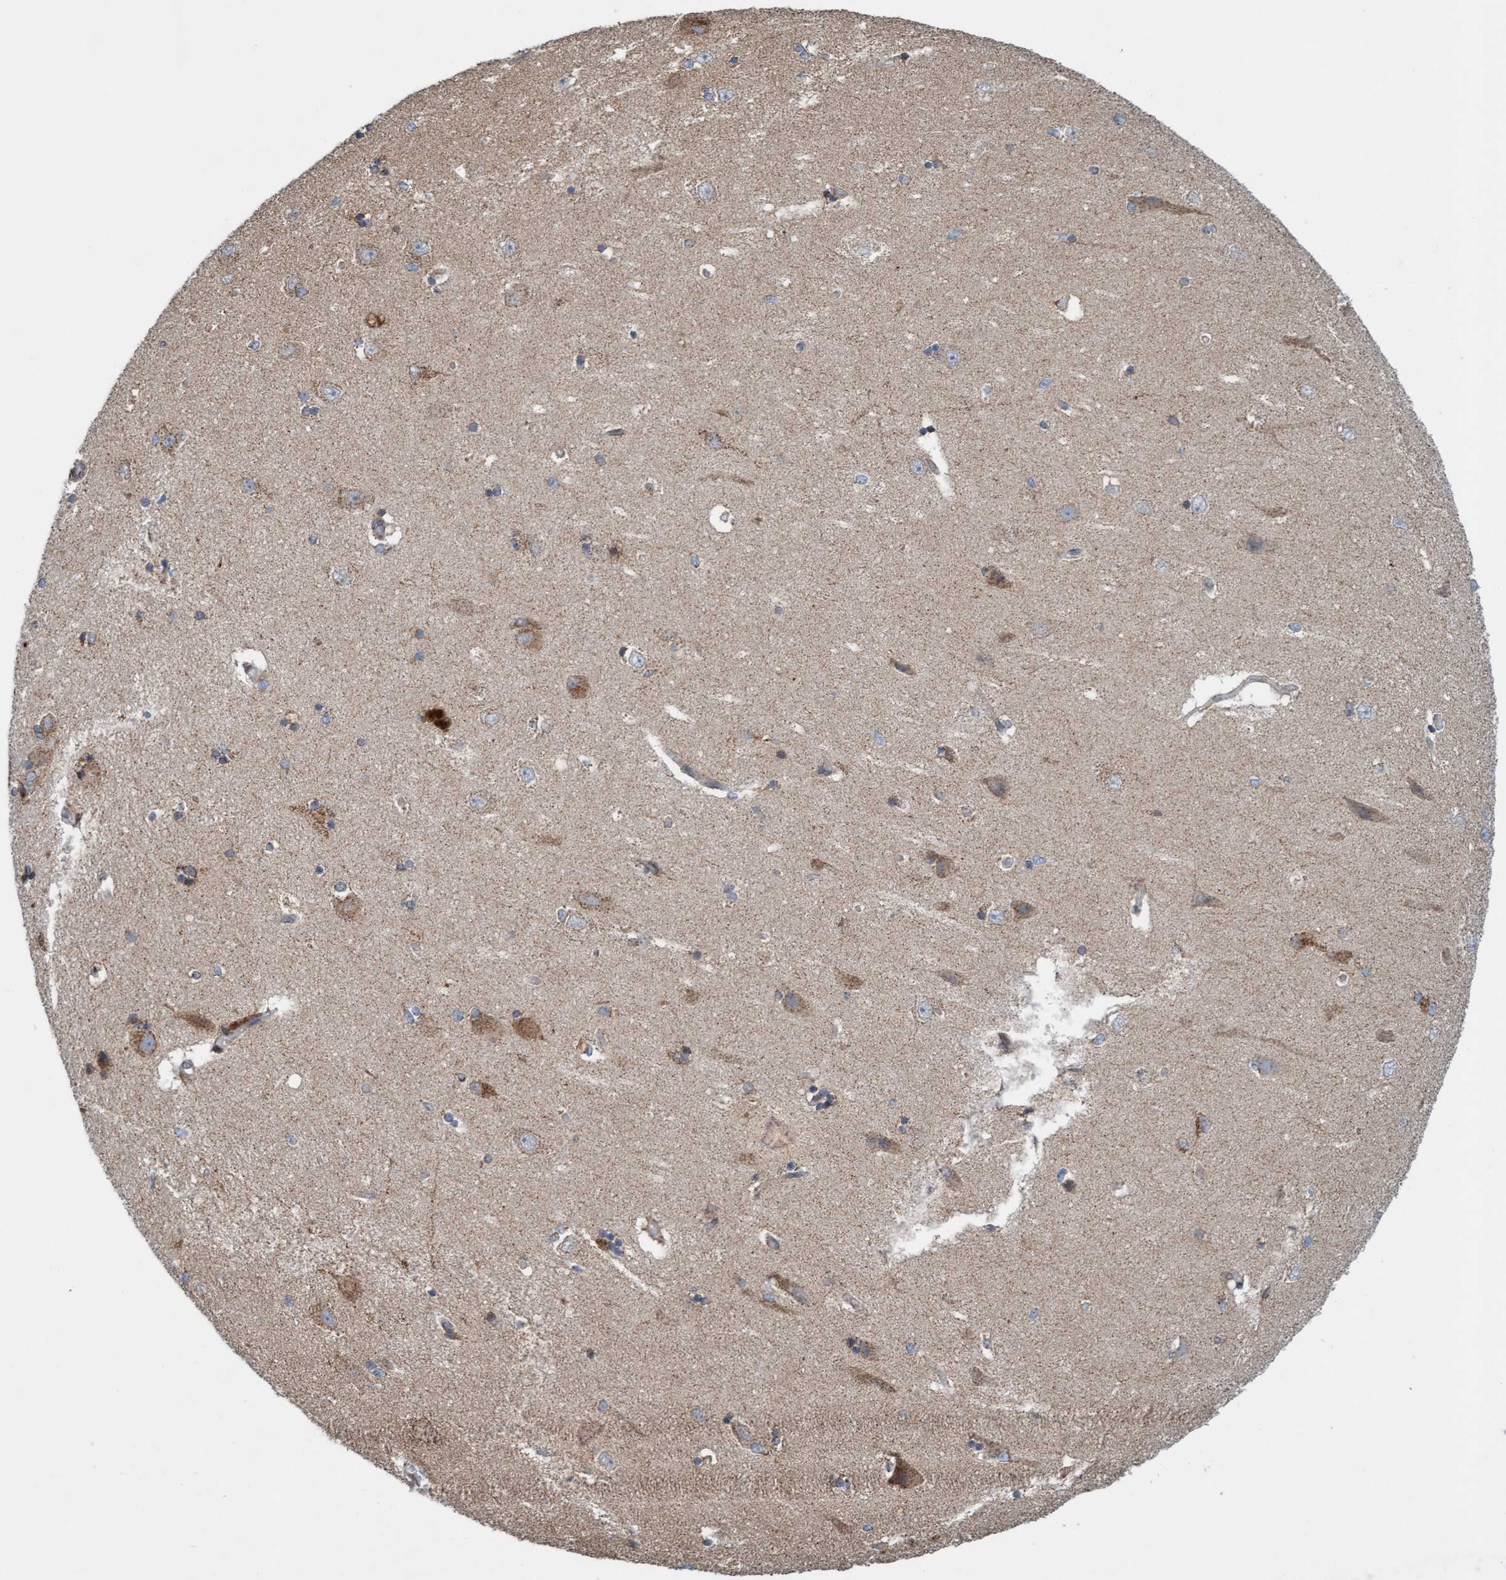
{"staining": {"intensity": "weak", "quantity": "<25%", "location": "cytoplasmic/membranous"}, "tissue": "hippocampus", "cell_type": "Glial cells", "image_type": "normal", "snomed": [{"axis": "morphology", "description": "Normal tissue, NOS"}, {"axis": "topography", "description": "Hippocampus"}], "caption": "IHC photomicrograph of benign hippocampus stained for a protein (brown), which shows no expression in glial cells.", "gene": "MRPS23", "patient": {"sex": "female", "age": 54}}